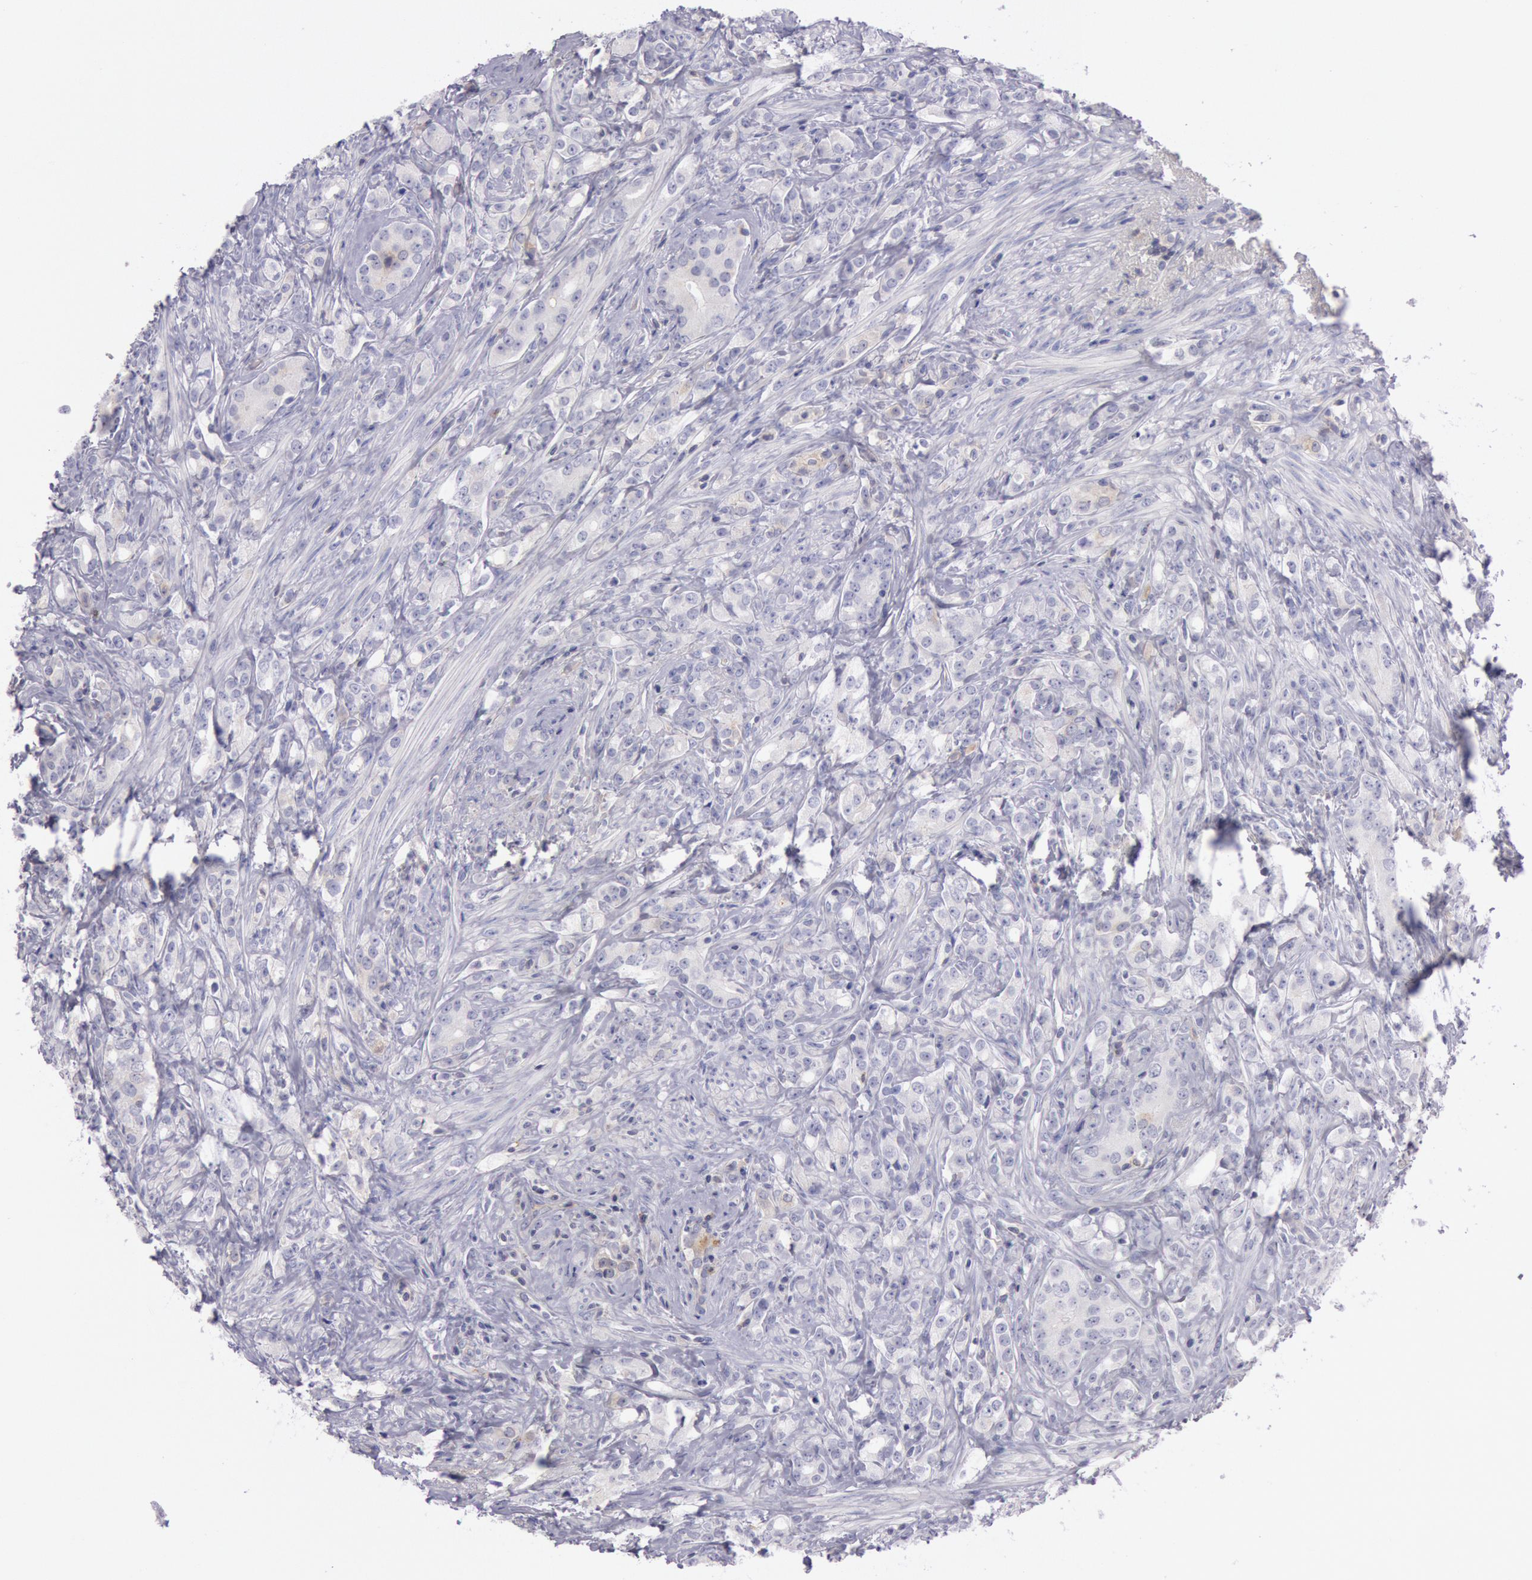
{"staining": {"intensity": "weak", "quantity": "<25%", "location": "cytoplasmic/membranous"}, "tissue": "prostate cancer", "cell_type": "Tumor cells", "image_type": "cancer", "snomed": [{"axis": "morphology", "description": "Adenocarcinoma, Medium grade"}, {"axis": "topography", "description": "Prostate"}], "caption": "Immunohistochemical staining of prostate cancer (adenocarcinoma (medium-grade)) exhibits no significant staining in tumor cells.", "gene": "TRIB2", "patient": {"sex": "male", "age": 59}}